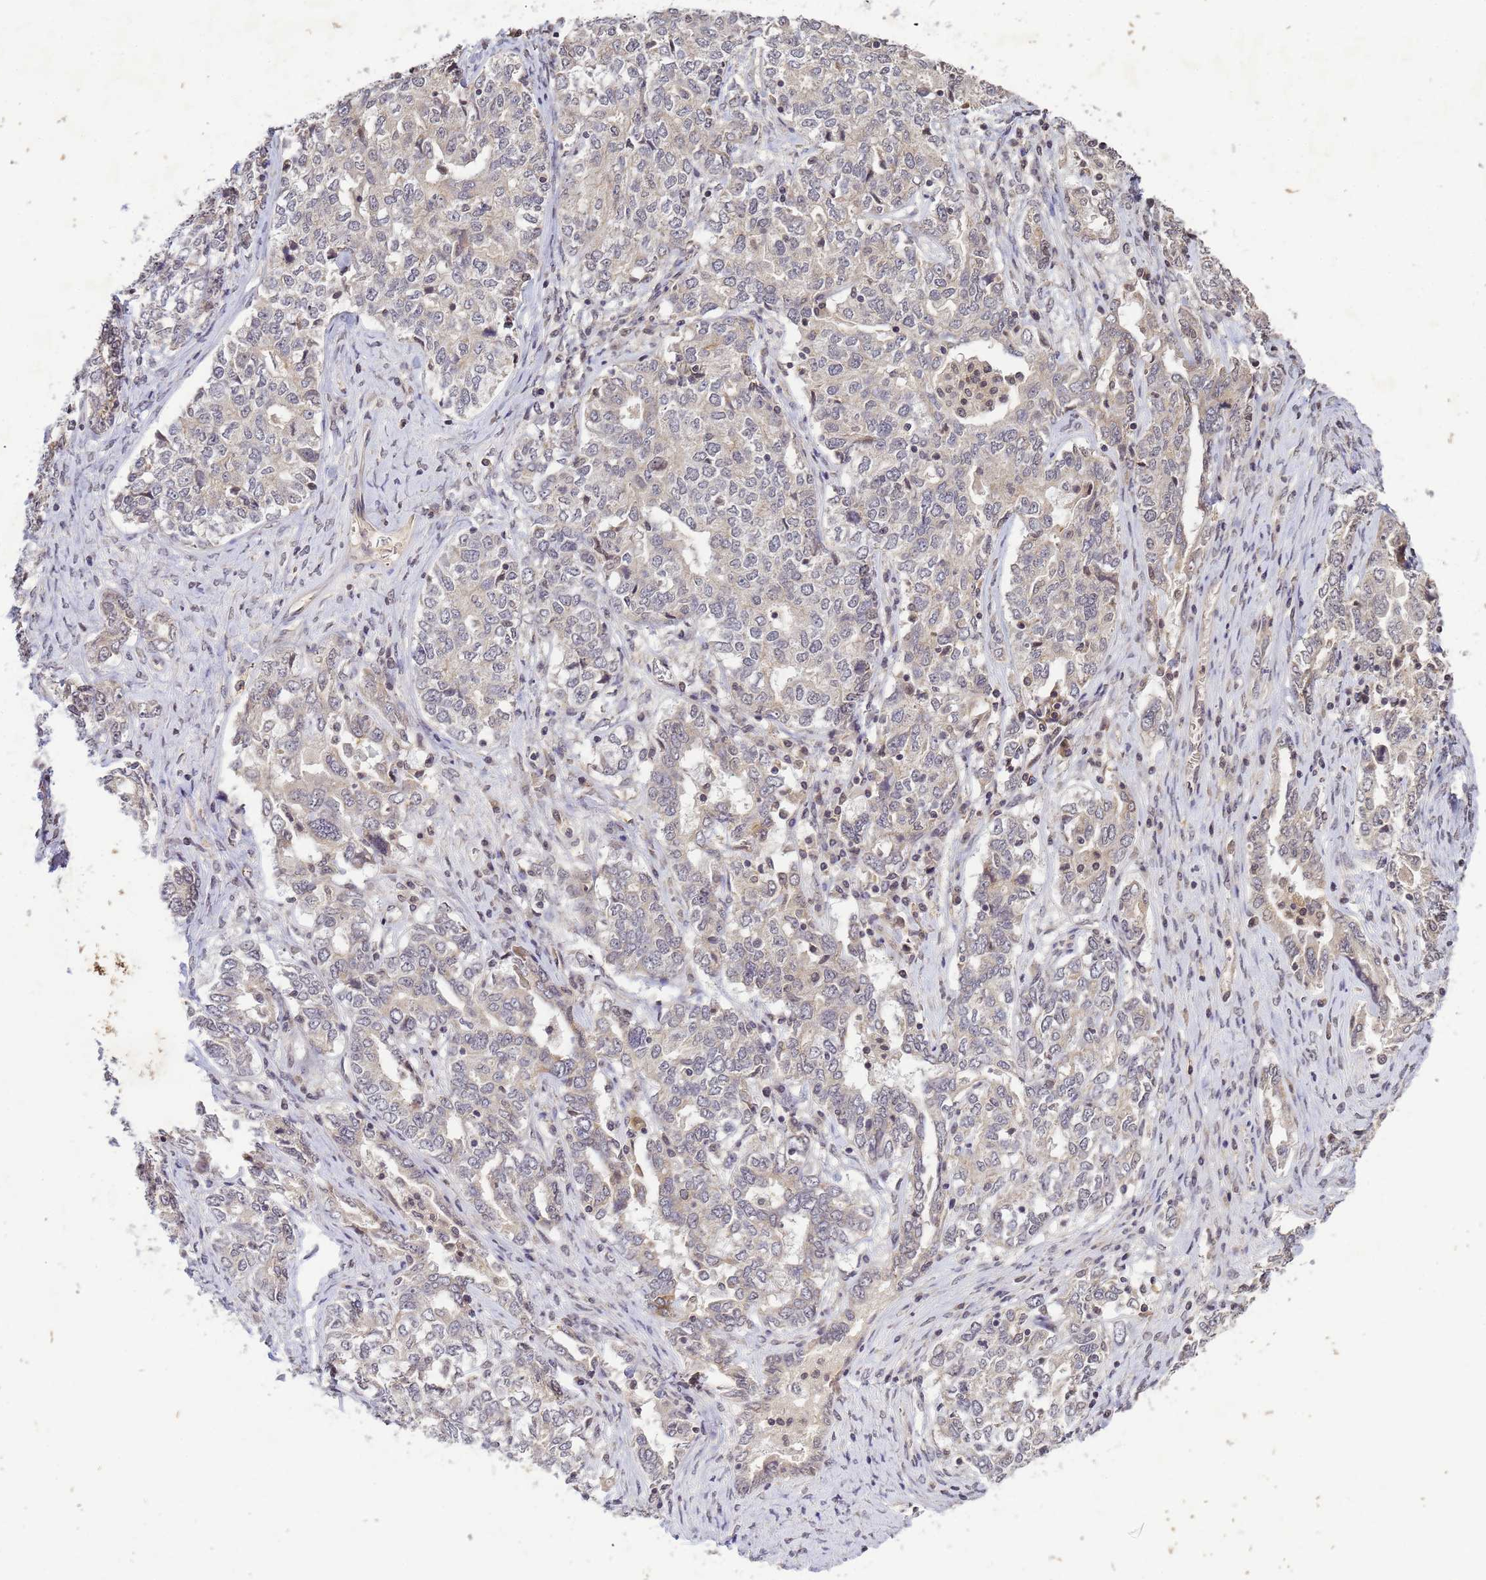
{"staining": {"intensity": "negative", "quantity": "none", "location": "none"}, "tissue": "ovarian cancer", "cell_type": "Tumor cells", "image_type": "cancer", "snomed": [{"axis": "morphology", "description": "Carcinoma, endometroid"}, {"axis": "topography", "description": "Ovary"}], "caption": "Tumor cells show no significant expression in endometroid carcinoma (ovarian).", "gene": "MYL7", "patient": {"sex": "female", "age": 62}}